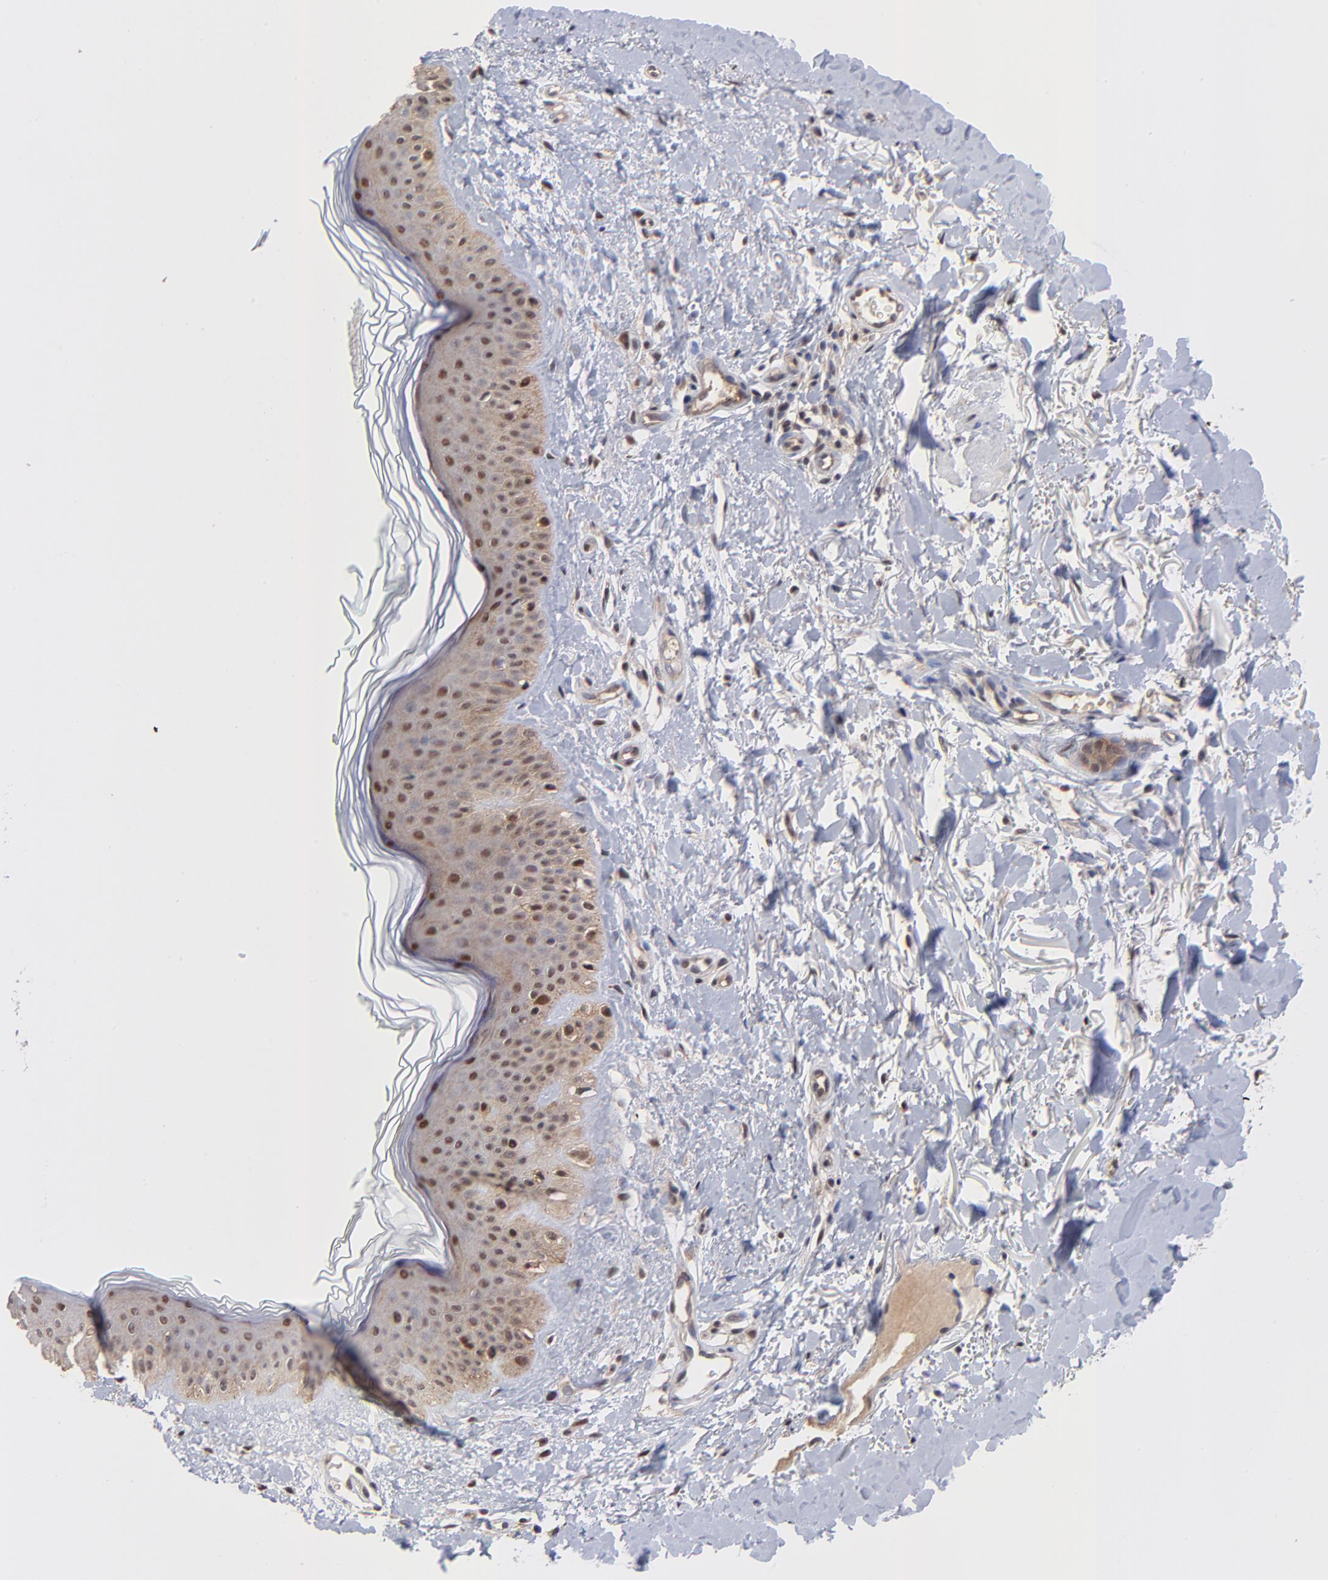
{"staining": {"intensity": "moderate", "quantity": ">75%", "location": "nuclear"}, "tissue": "skin", "cell_type": "Fibroblasts", "image_type": "normal", "snomed": [{"axis": "morphology", "description": "Normal tissue, NOS"}, {"axis": "topography", "description": "Skin"}], "caption": "This is an image of immunohistochemistry (IHC) staining of unremarkable skin, which shows moderate staining in the nuclear of fibroblasts.", "gene": "PSMC4", "patient": {"sex": "male", "age": 71}}